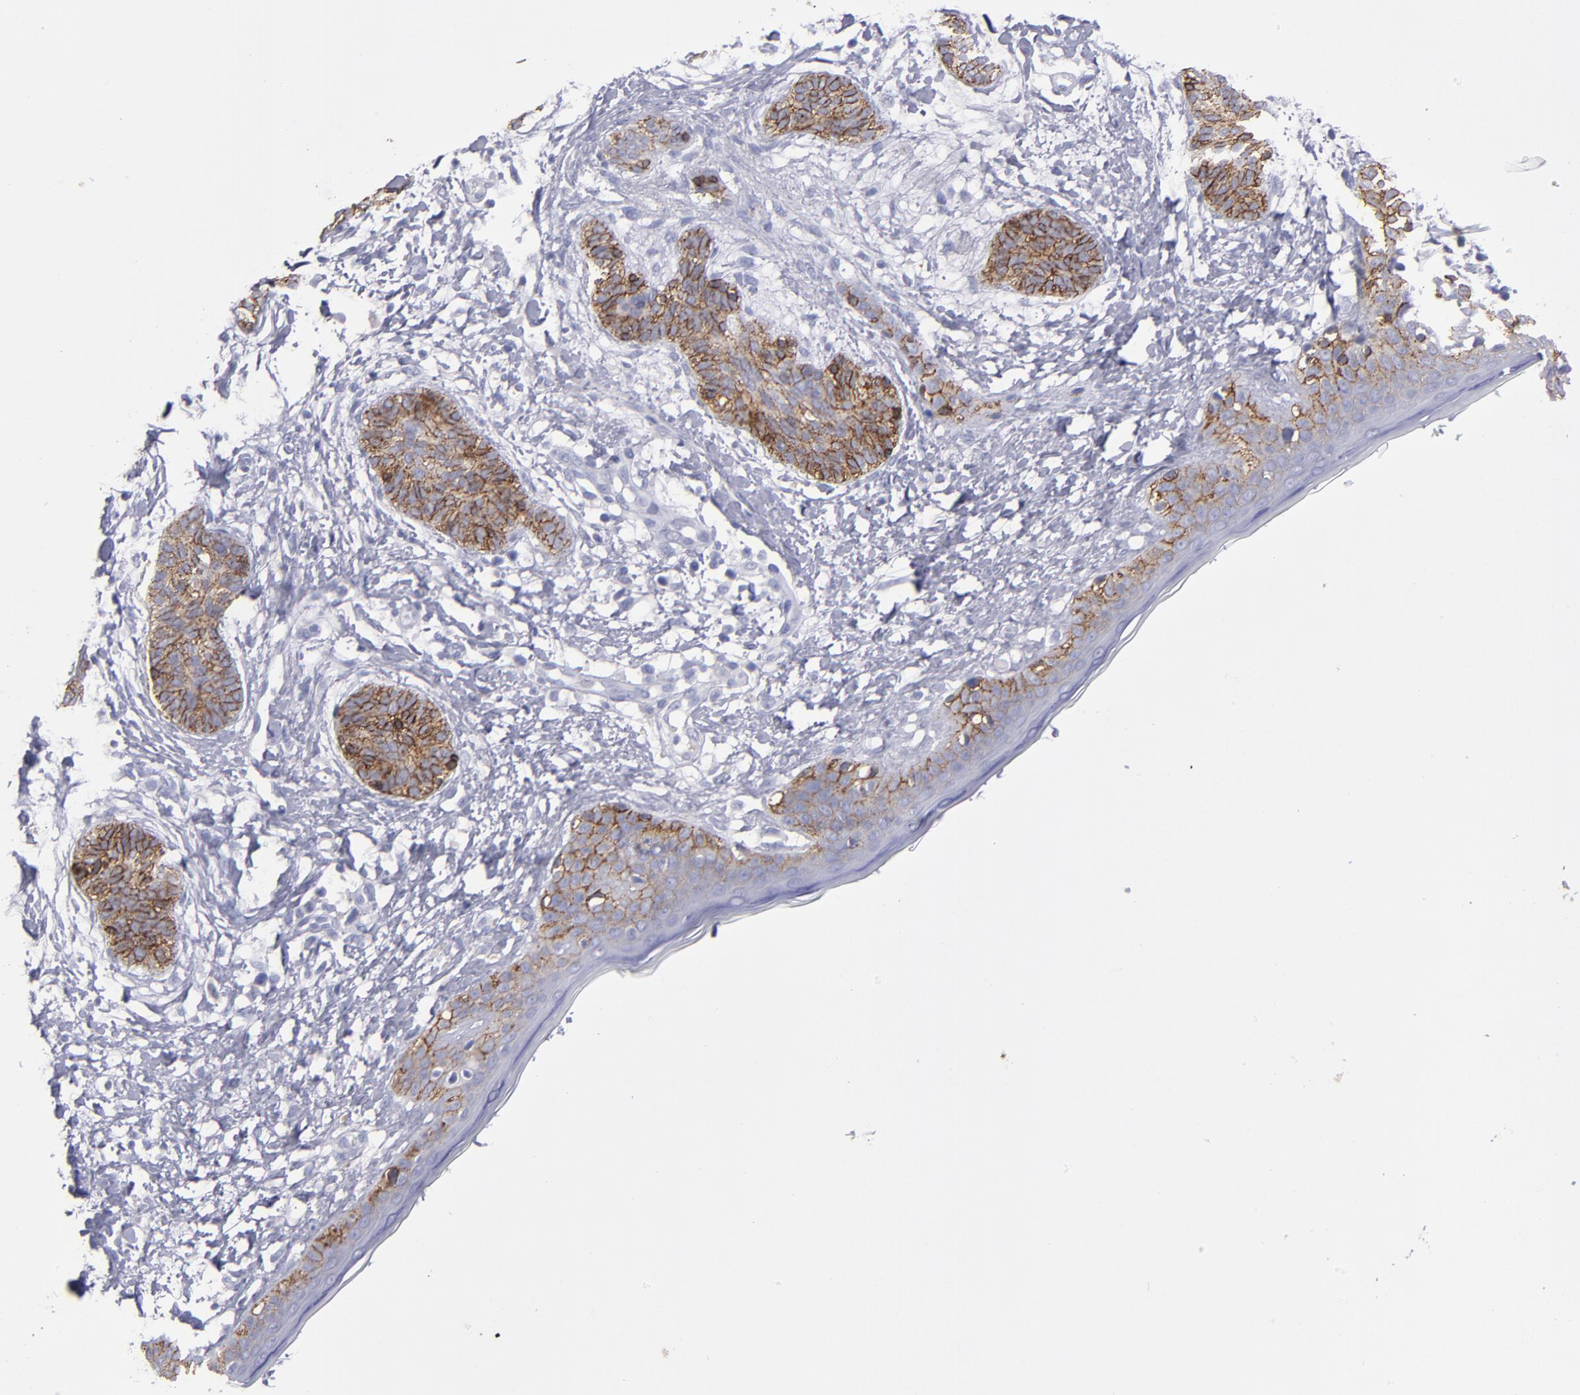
{"staining": {"intensity": "moderate", "quantity": ">75%", "location": "cytoplasmic/membranous"}, "tissue": "skin cancer", "cell_type": "Tumor cells", "image_type": "cancer", "snomed": [{"axis": "morphology", "description": "Normal tissue, NOS"}, {"axis": "morphology", "description": "Basal cell carcinoma"}, {"axis": "topography", "description": "Skin"}], "caption": "A histopathology image showing moderate cytoplasmic/membranous positivity in approximately >75% of tumor cells in skin cancer (basal cell carcinoma), as visualized by brown immunohistochemical staining.", "gene": "CDH3", "patient": {"sex": "male", "age": 63}}